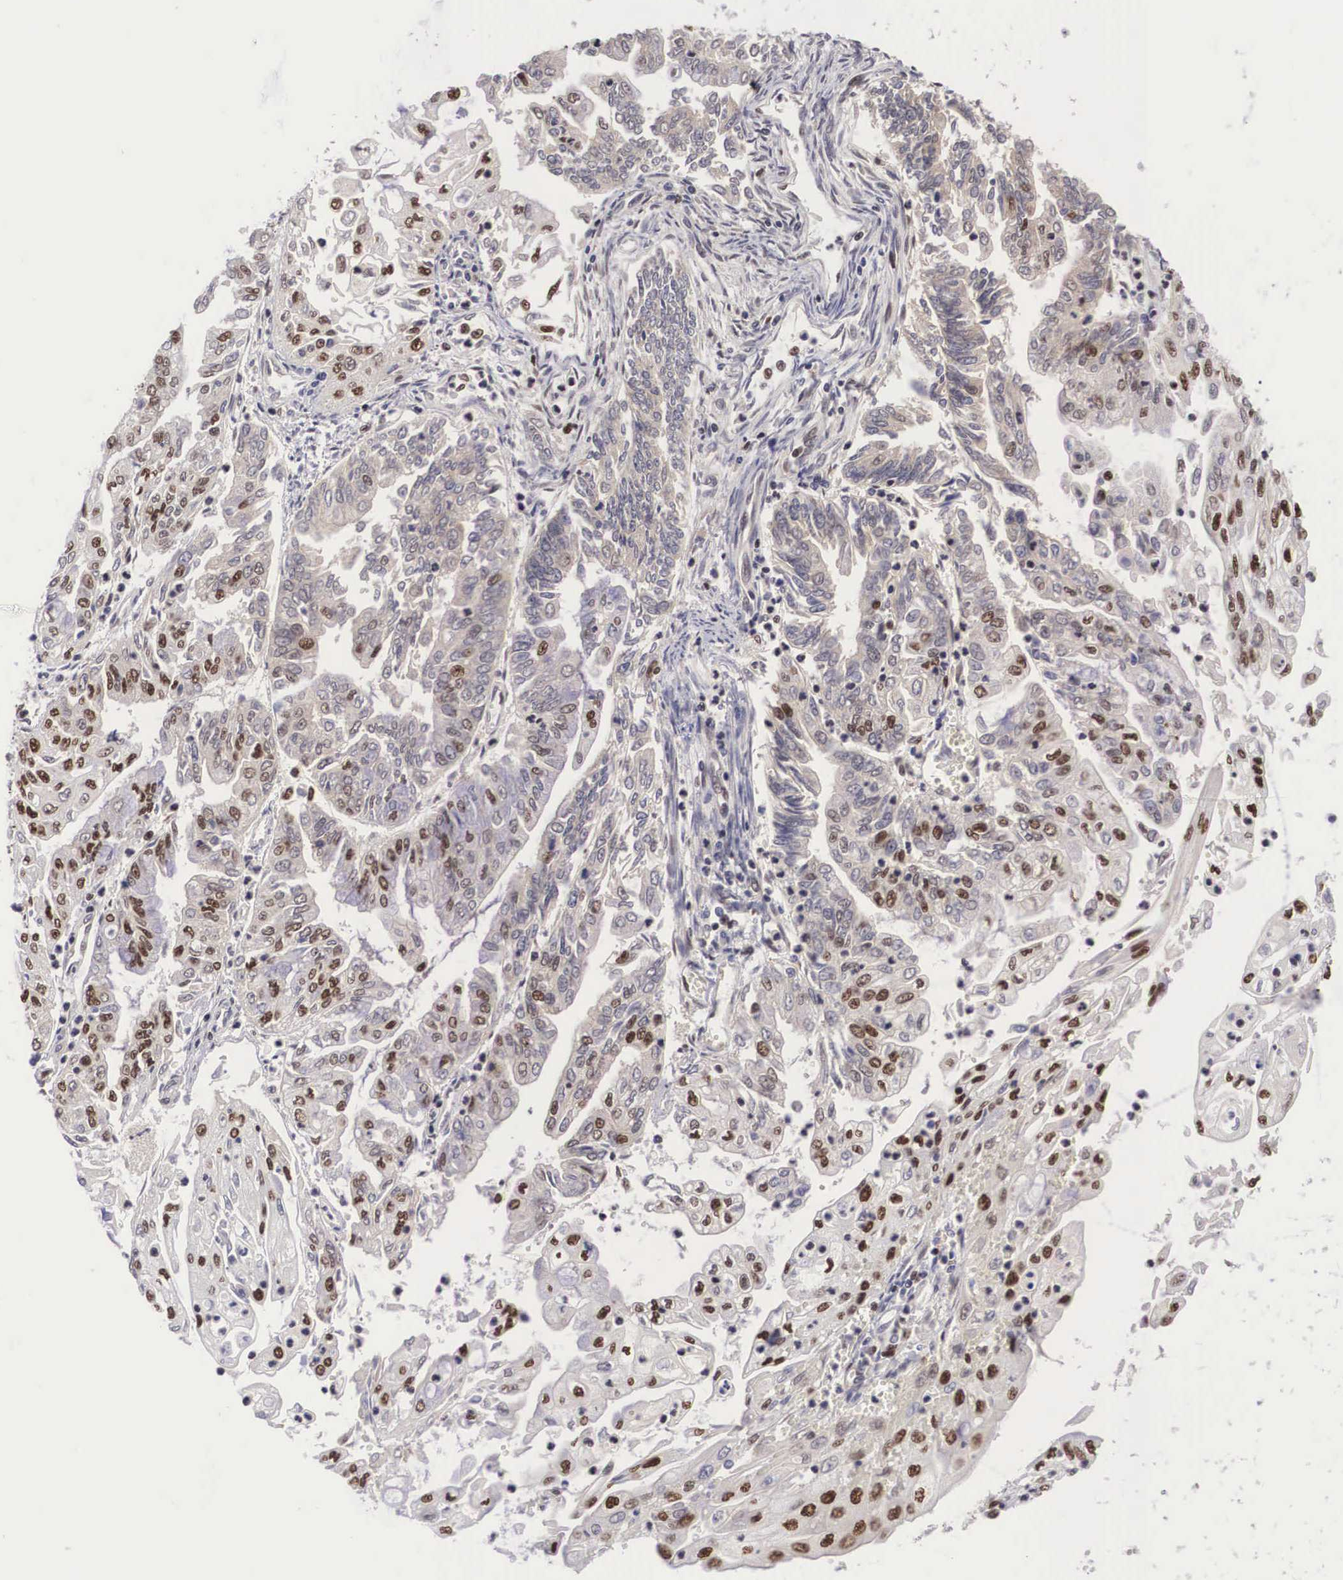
{"staining": {"intensity": "moderate", "quantity": "25%-75%", "location": "nuclear"}, "tissue": "endometrial cancer", "cell_type": "Tumor cells", "image_type": "cancer", "snomed": [{"axis": "morphology", "description": "Adenocarcinoma, NOS"}, {"axis": "topography", "description": "Endometrium"}], "caption": "Immunohistochemistry (DAB) staining of endometrial cancer (adenocarcinoma) reveals moderate nuclear protein positivity in approximately 25%-75% of tumor cells.", "gene": "SF3A1", "patient": {"sex": "female", "age": 75}}